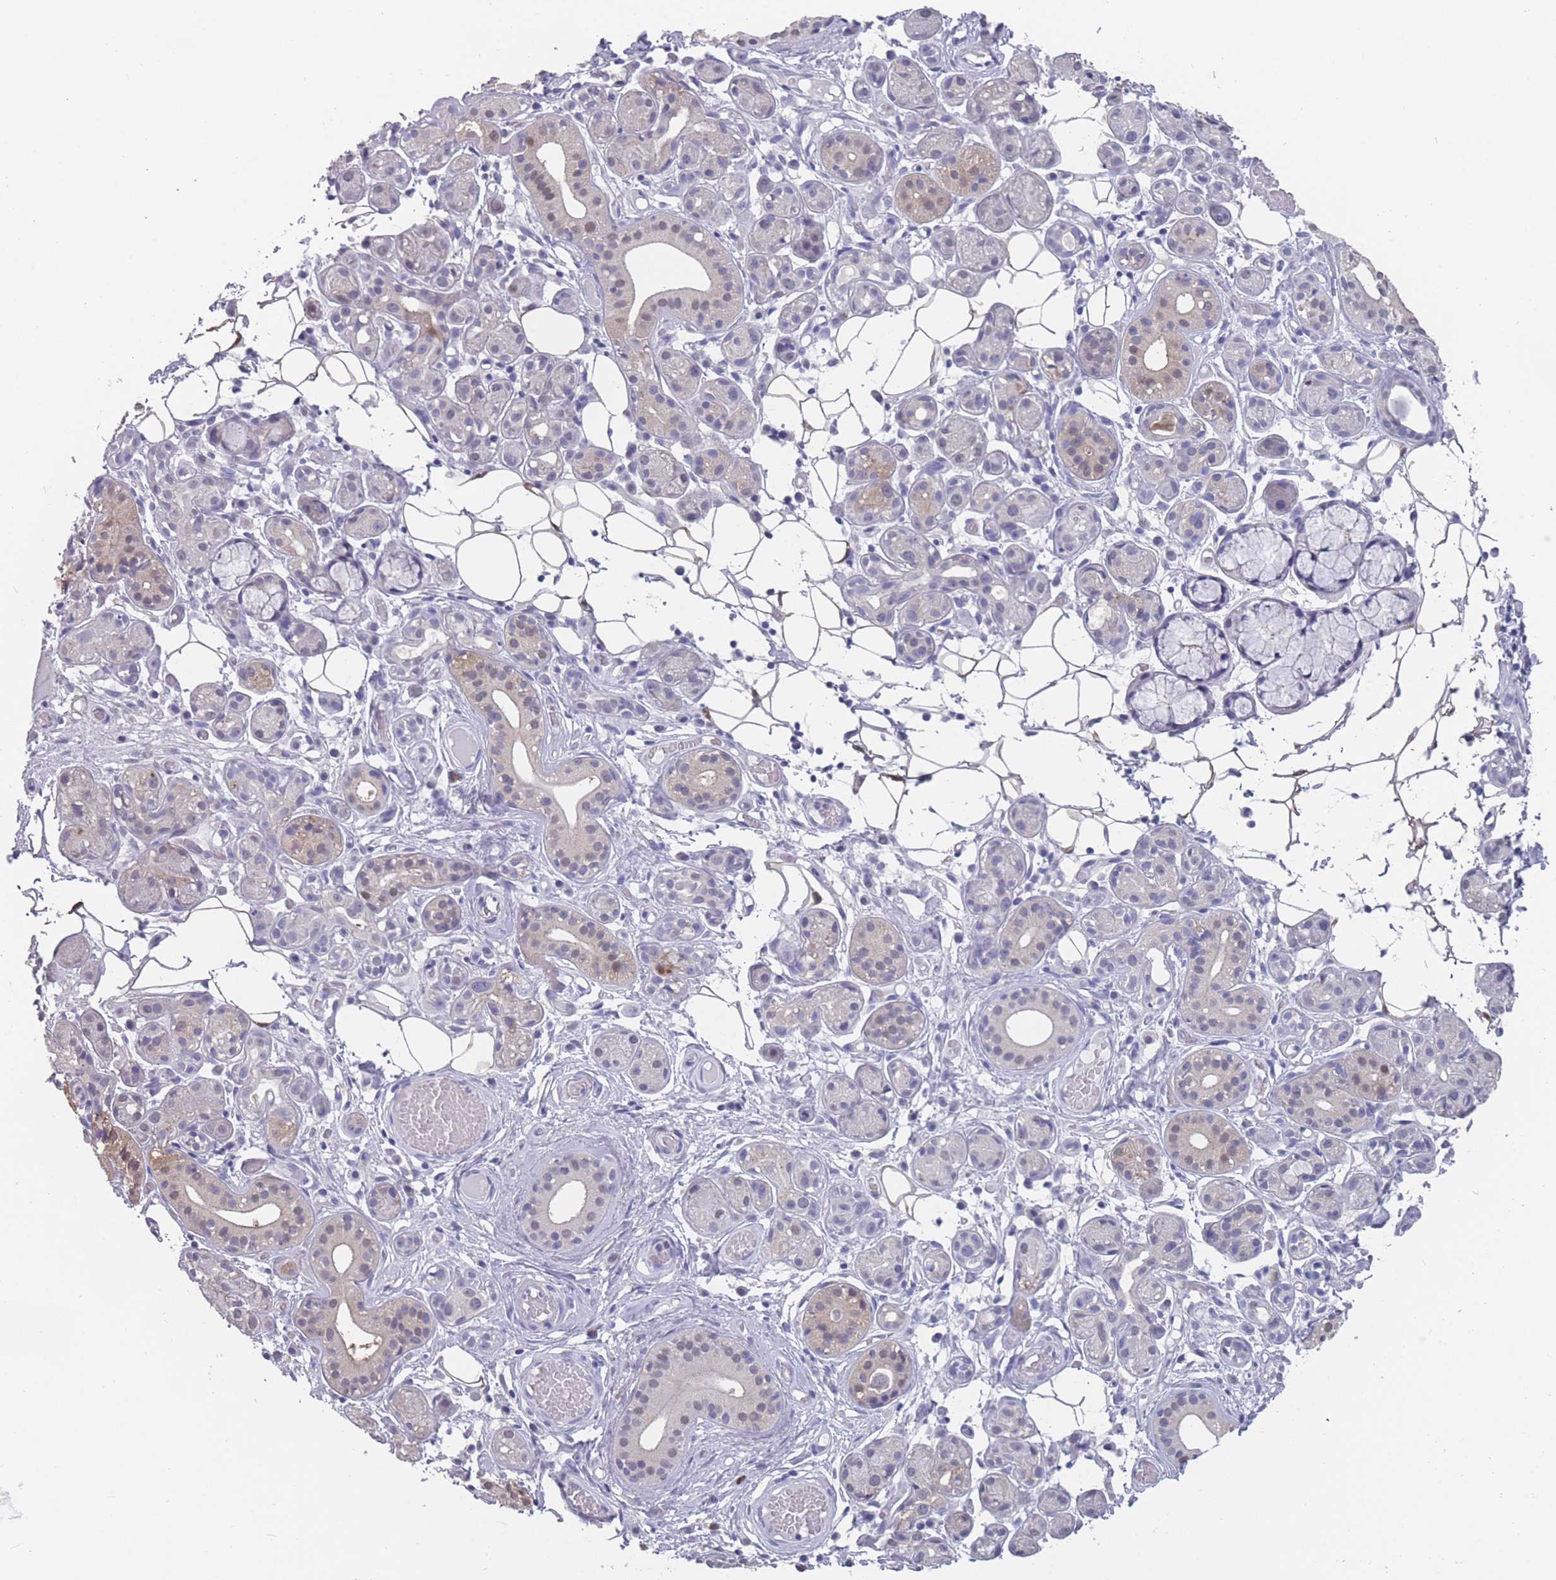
{"staining": {"intensity": "weak", "quantity": "<25%", "location": "cytoplasmic/membranous"}, "tissue": "salivary gland", "cell_type": "Glandular cells", "image_type": "normal", "snomed": [{"axis": "morphology", "description": "Normal tissue, NOS"}, {"axis": "topography", "description": "Salivary gland"}], "caption": "DAB (3,3'-diaminobenzidine) immunohistochemical staining of normal human salivary gland demonstrates no significant expression in glandular cells. The staining was performed using DAB (3,3'-diaminobenzidine) to visualize the protein expression in brown, while the nuclei were stained in blue with hematoxylin (Magnification: 20x).", "gene": "CYP51A1", "patient": {"sex": "male", "age": 82}}